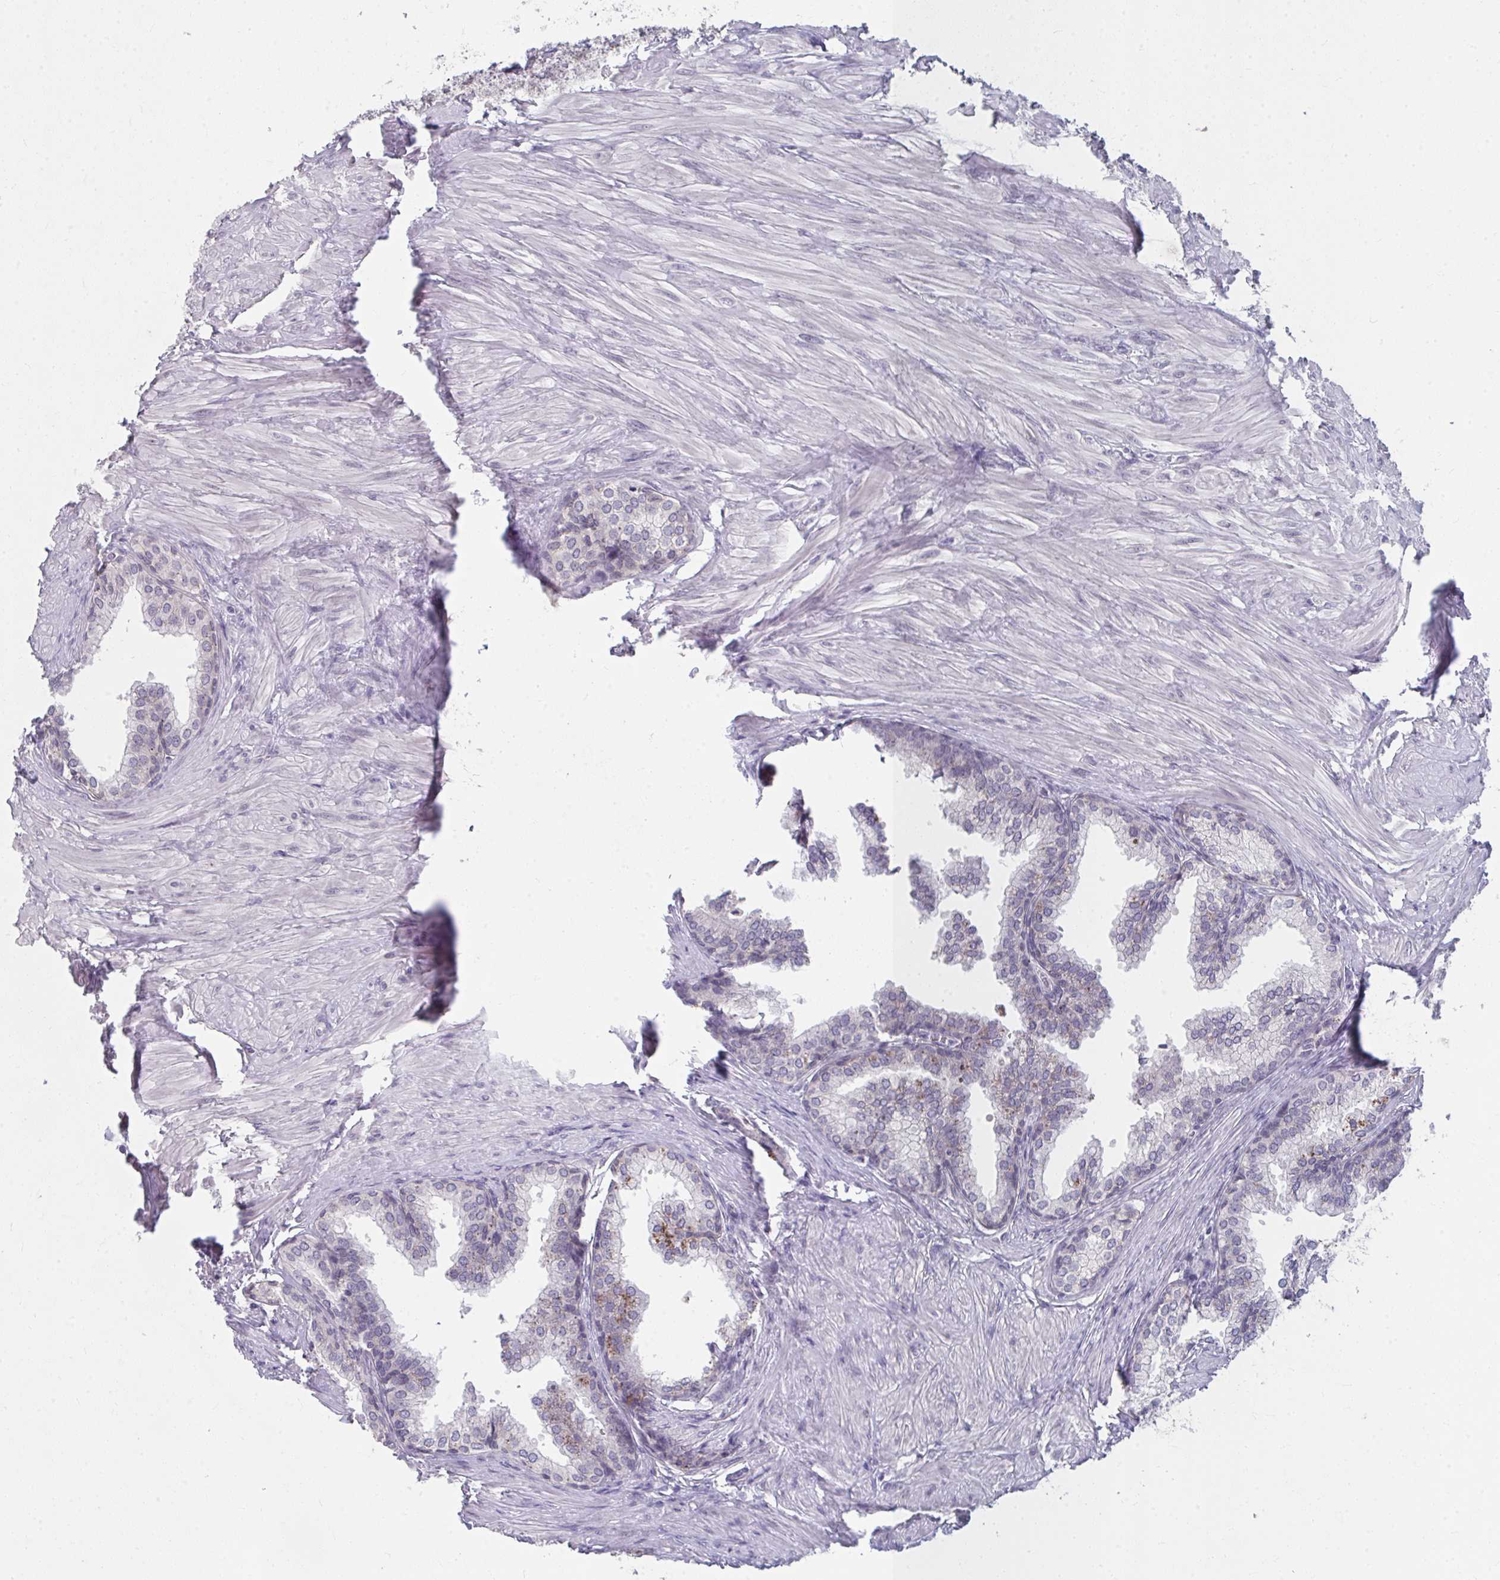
{"staining": {"intensity": "negative", "quantity": "none", "location": "none"}, "tissue": "prostate", "cell_type": "Glandular cells", "image_type": "normal", "snomed": [{"axis": "morphology", "description": "Normal tissue, NOS"}, {"axis": "topography", "description": "Prostate"}, {"axis": "topography", "description": "Peripheral nerve tissue"}], "caption": "The image reveals no staining of glandular cells in unremarkable prostate.", "gene": "NUP133", "patient": {"sex": "male", "age": 55}}